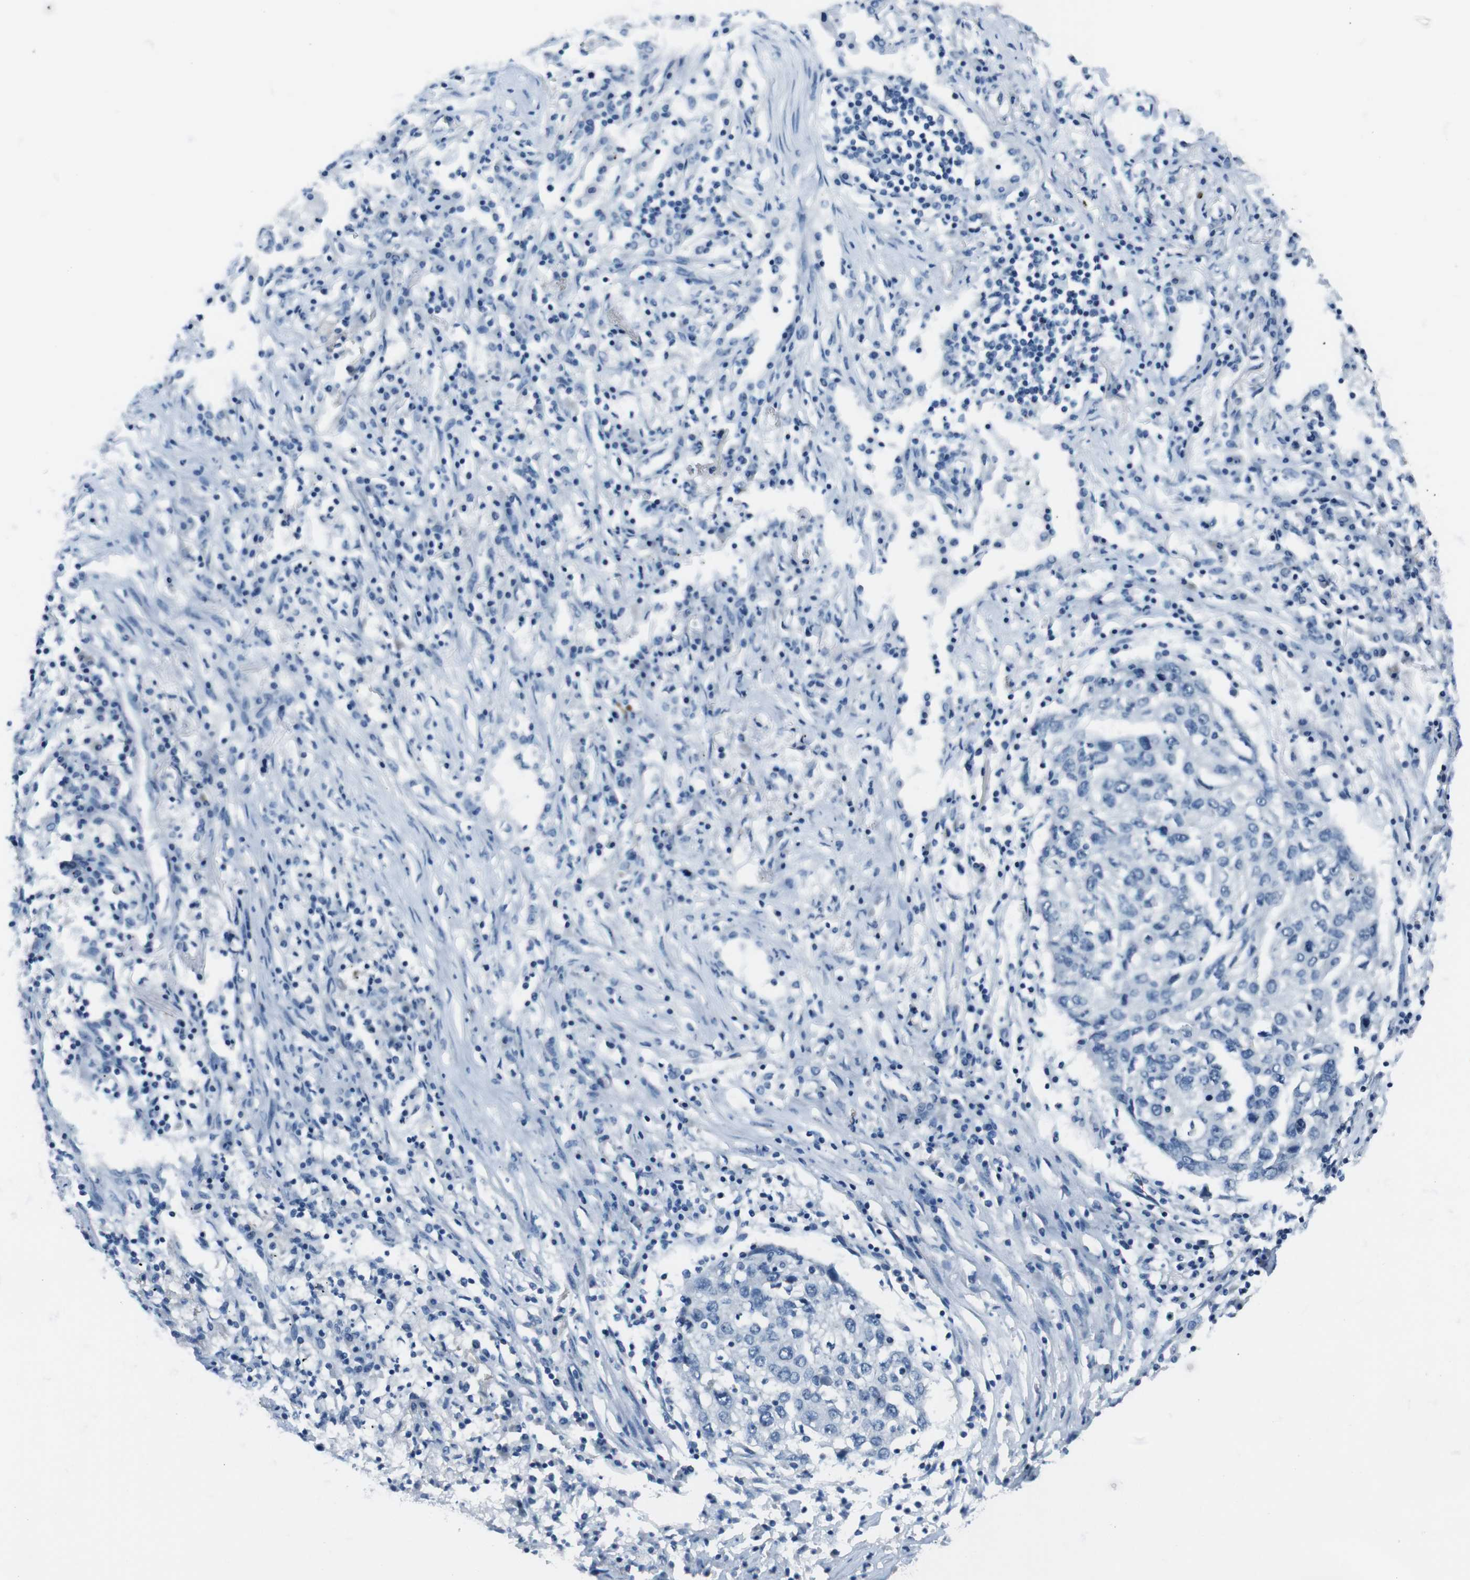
{"staining": {"intensity": "negative", "quantity": "none", "location": "none"}, "tissue": "lung cancer", "cell_type": "Tumor cells", "image_type": "cancer", "snomed": [{"axis": "morphology", "description": "Squamous cell carcinoma, NOS"}, {"axis": "topography", "description": "Lung"}], "caption": "Immunohistochemistry photomicrograph of neoplastic tissue: lung squamous cell carcinoma stained with DAB displays no significant protein positivity in tumor cells.", "gene": "HRH2", "patient": {"sex": "female", "age": 63}}